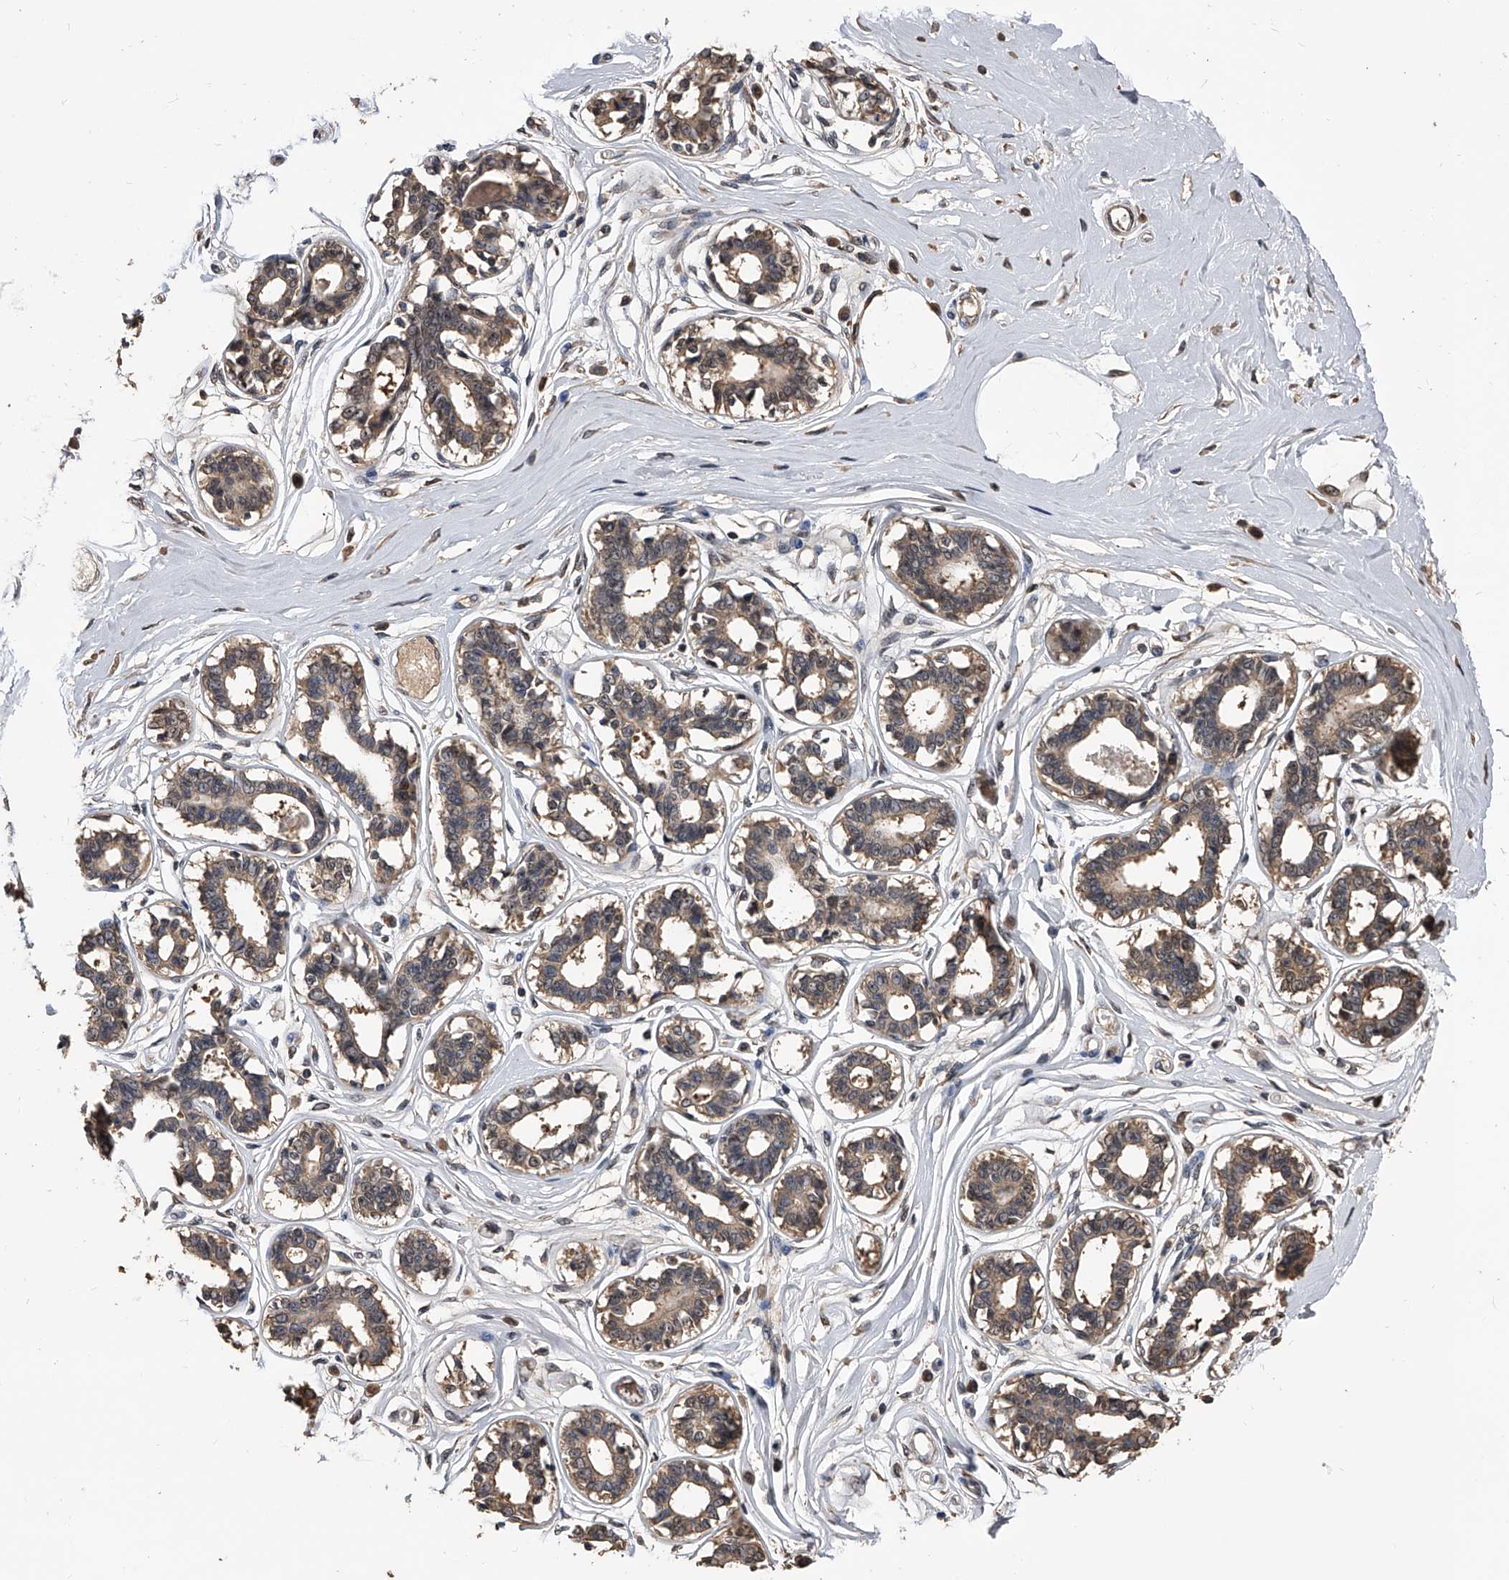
{"staining": {"intensity": "moderate", "quantity": "<25%", "location": "cytoplasmic/membranous"}, "tissue": "breast", "cell_type": "Adipocytes", "image_type": "normal", "snomed": [{"axis": "morphology", "description": "Normal tissue, NOS"}, {"axis": "topography", "description": "Breast"}], "caption": "Immunohistochemical staining of unremarkable breast demonstrates <25% levels of moderate cytoplasmic/membranous protein expression in approximately <25% of adipocytes.", "gene": "EFCAB7", "patient": {"sex": "female", "age": 45}}